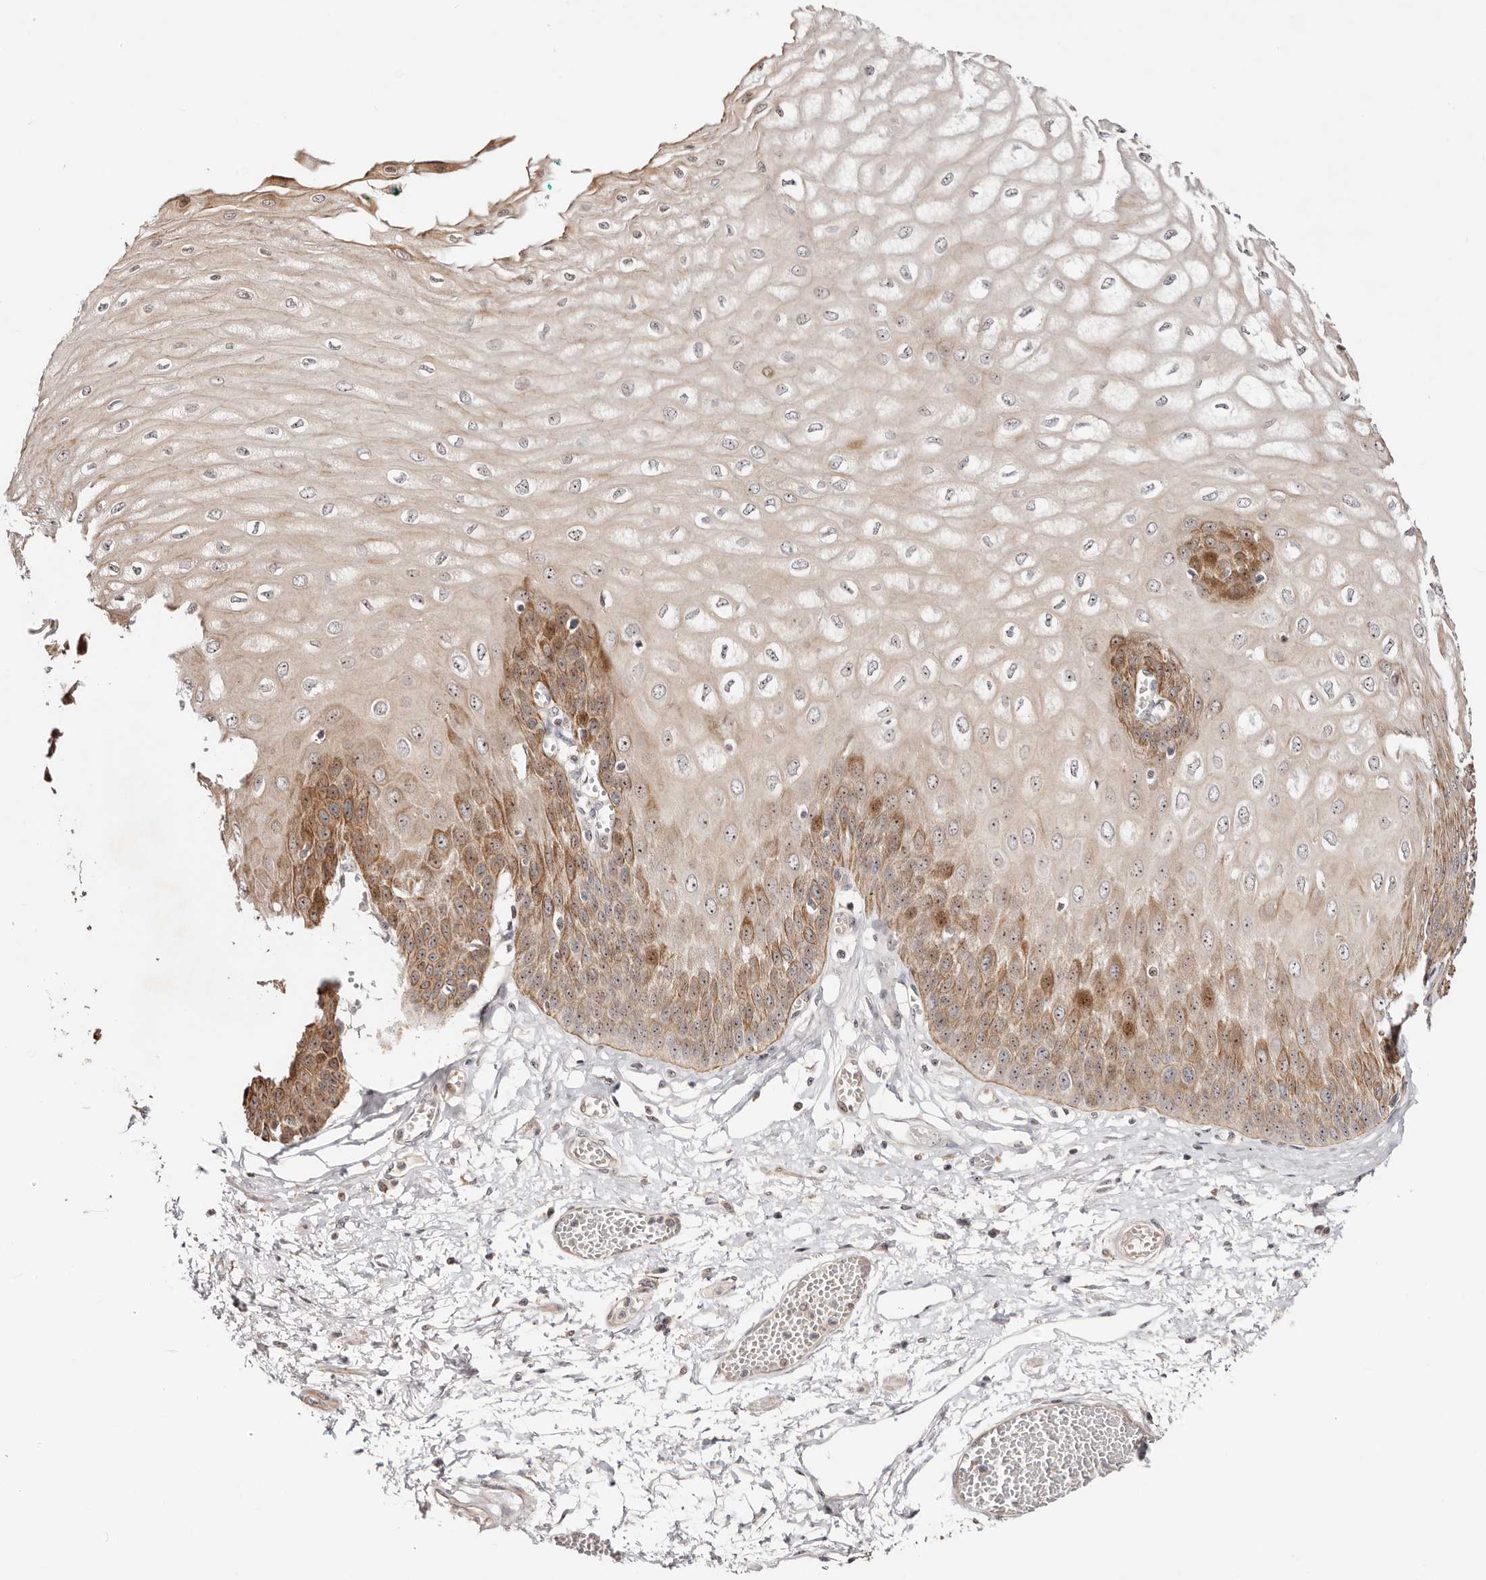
{"staining": {"intensity": "moderate", "quantity": "25%-75%", "location": "cytoplasmic/membranous,nuclear"}, "tissue": "esophagus", "cell_type": "Squamous epithelial cells", "image_type": "normal", "snomed": [{"axis": "morphology", "description": "Normal tissue, NOS"}, {"axis": "topography", "description": "Esophagus"}], "caption": "Esophagus stained with immunohistochemistry displays moderate cytoplasmic/membranous,nuclear positivity in approximately 25%-75% of squamous epithelial cells. (DAB (3,3'-diaminobenzidine) IHC, brown staining for protein, blue staining for nuclei).", "gene": "ODF2L", "patient": {"sex": "male", "age": 60}}